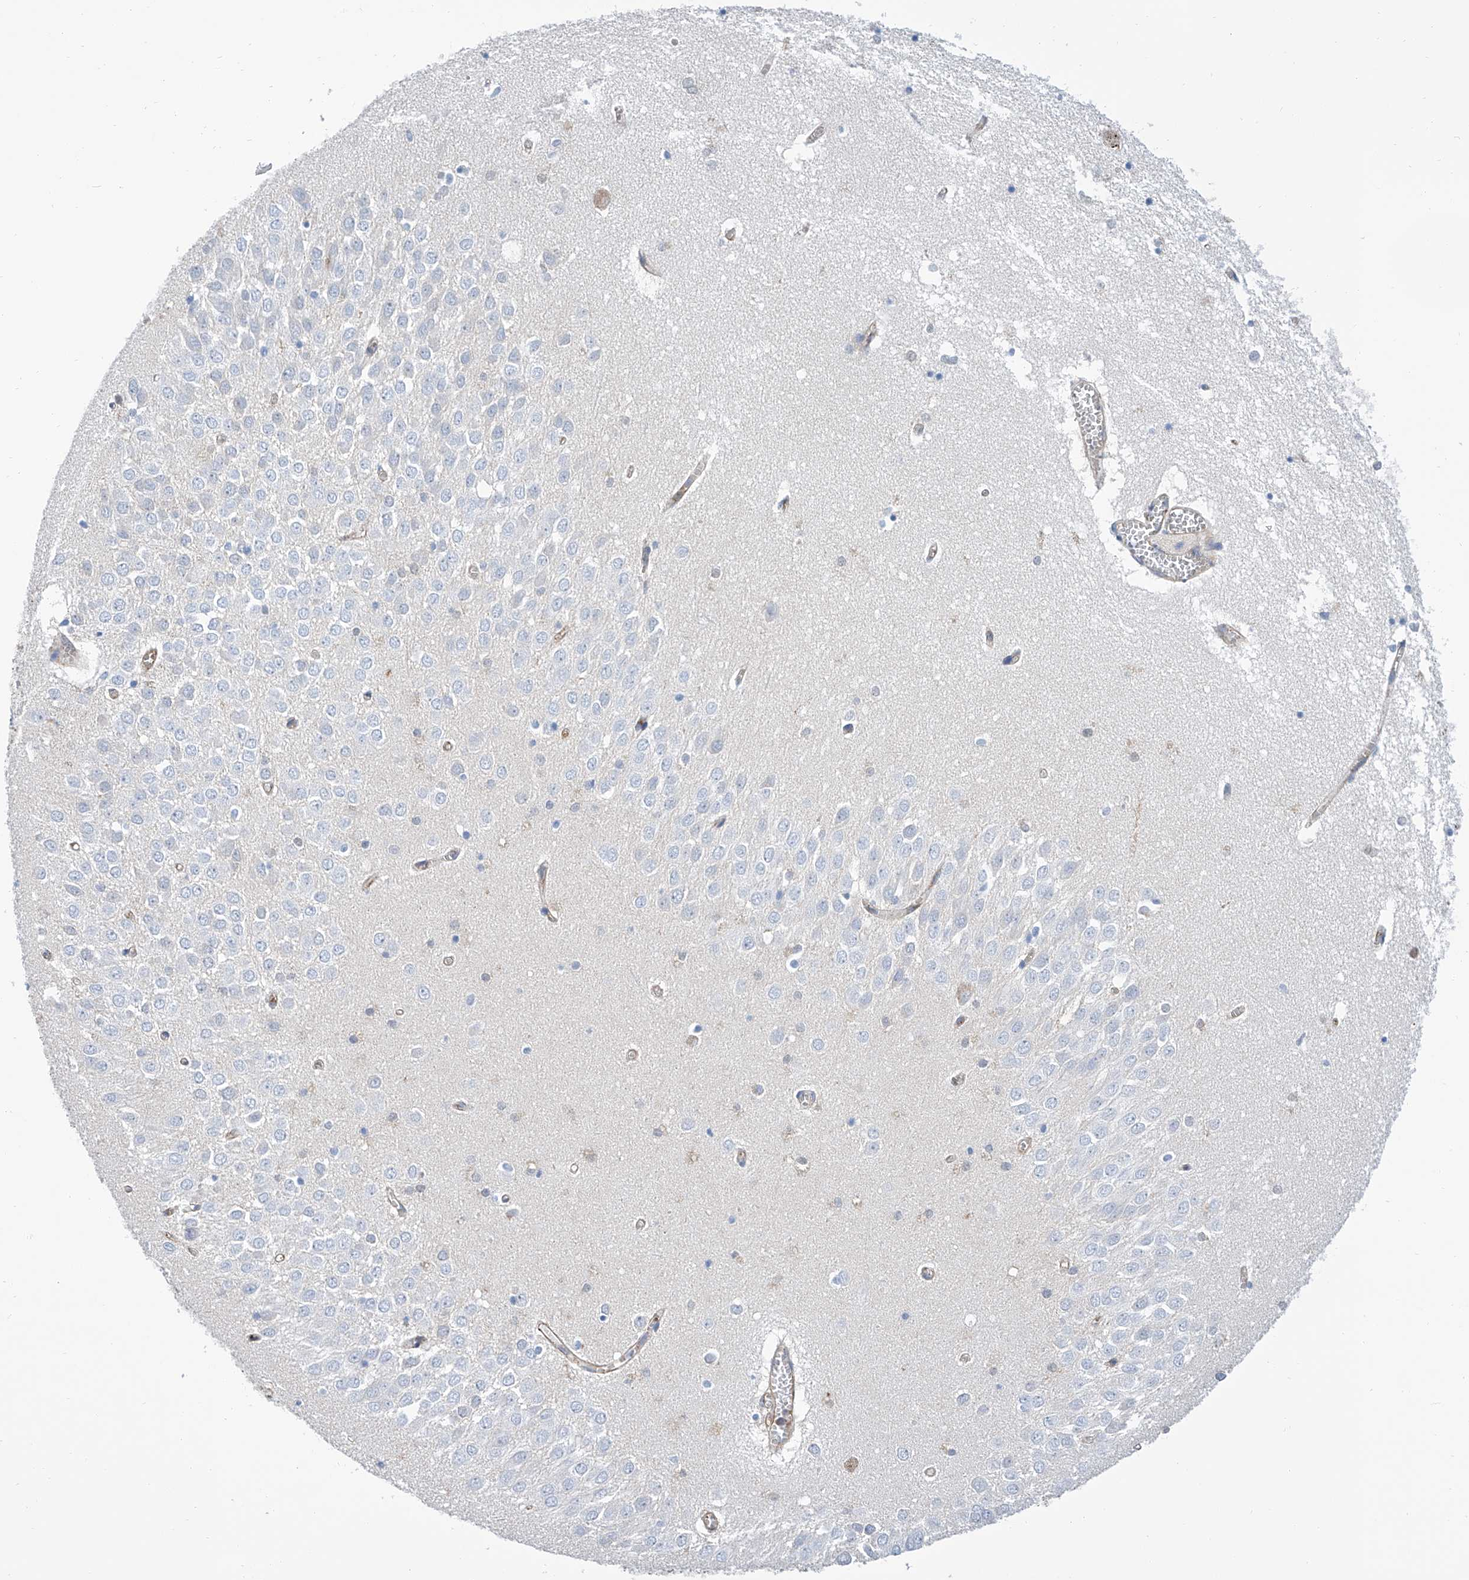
{"staining": {"intensity": "negative", "quantity": "none", "location": "none"}, "tissue": "hippocampus", "cell_type": "Glial cells", "image_type": "normal", "snomed": [{"axis": "morphology", "description": "Normal tissue, NOS"}, {"axis": "topography", "description": "Hippocampus"}], "caption": "Image shows no protein positivity in glial cells of unremarkable hippocampus.", "gene": "GPT", "patient": {"sex": "male", "age": 70}}